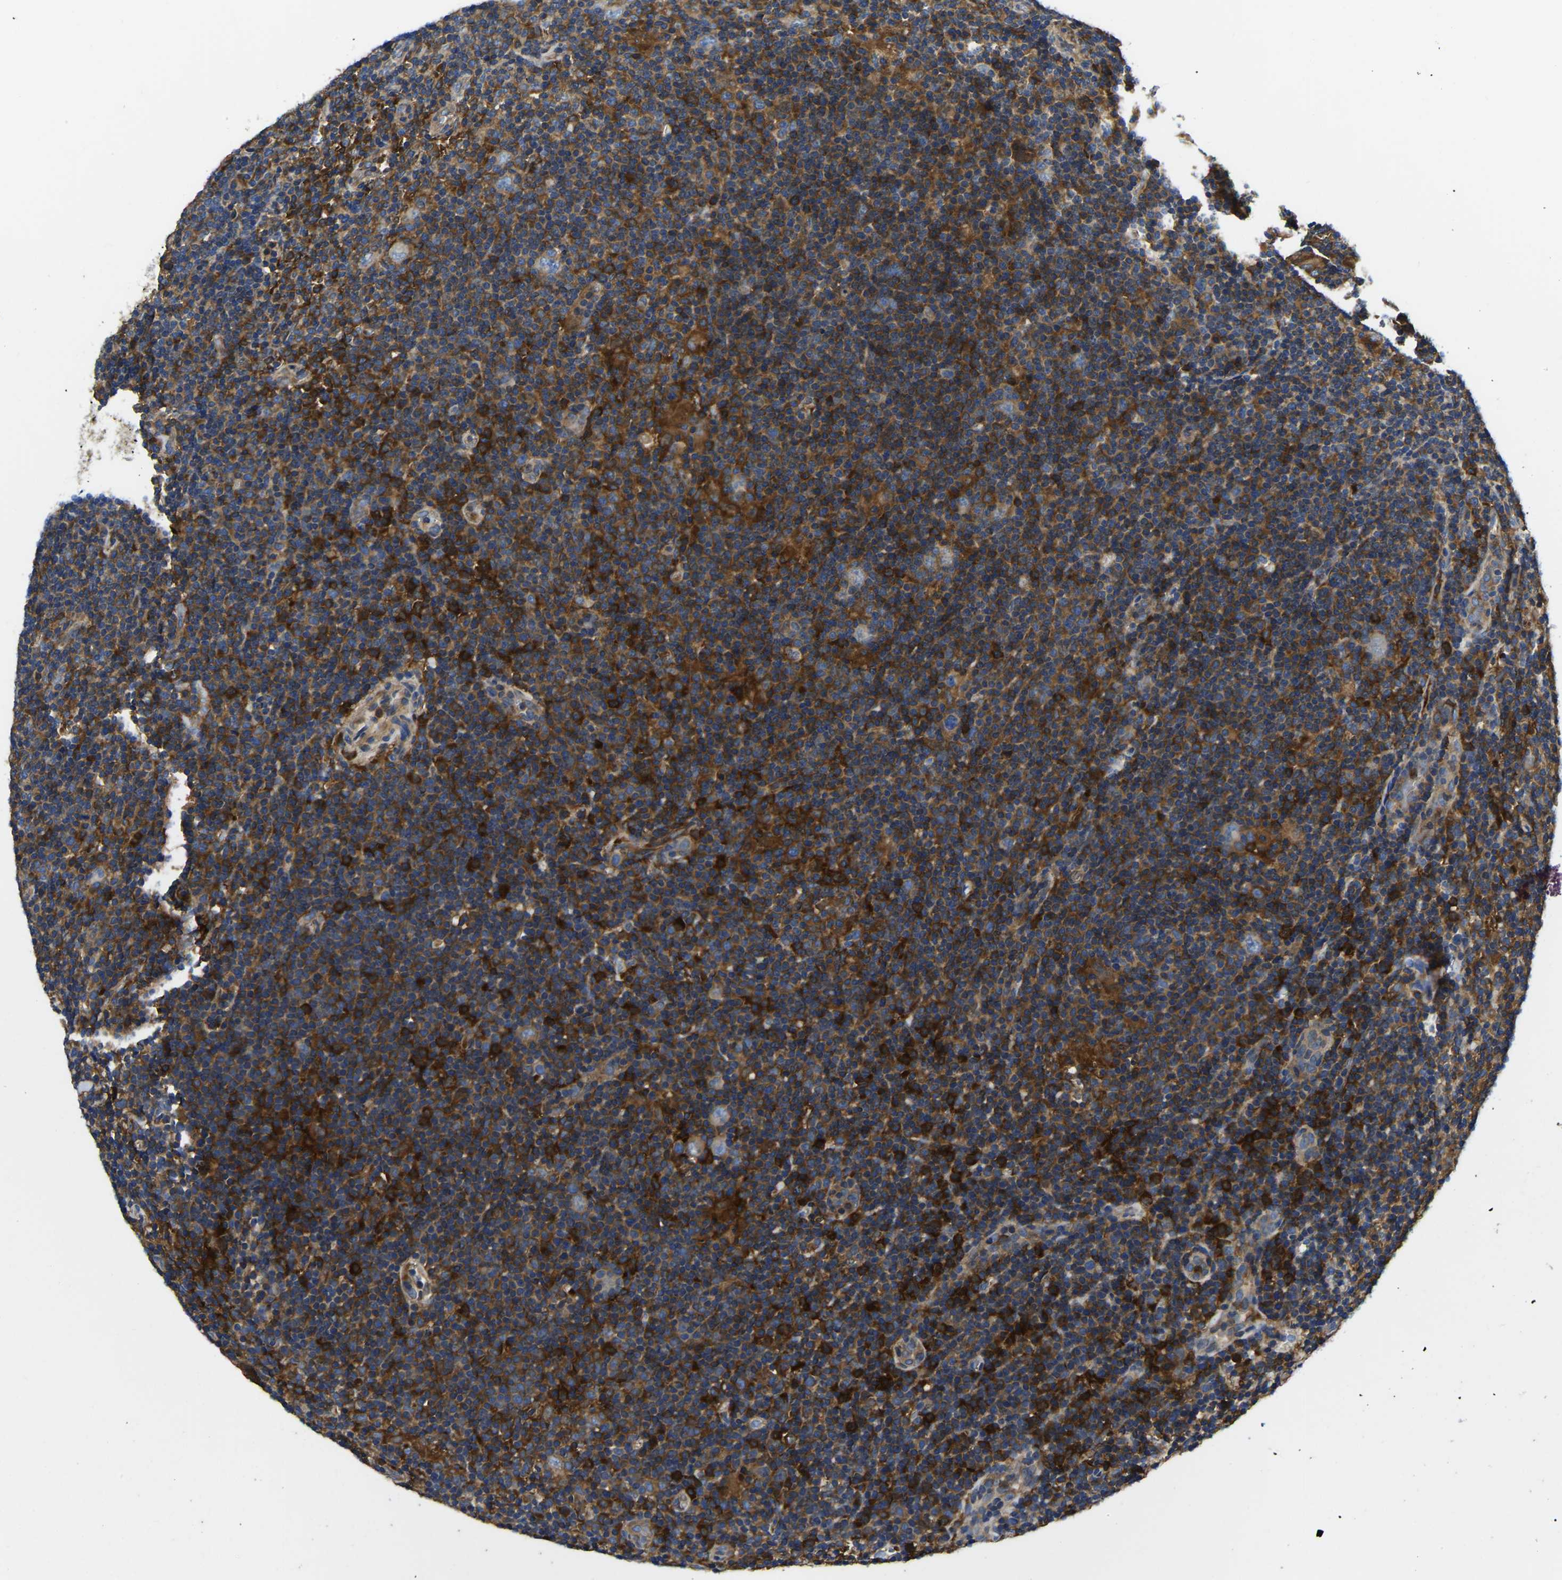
{"staining": {"intensity": "weak", "quantity": "<25%", "location": "cytoplasmic/membranous"}, "tissue": "lymphoma", "cell_type": "Tumor cells", "image_type": "cancer", "snomed": [{"axis": "morphology", "description": "Hodgkin's disease, NOS"}, {"axis": "topography", "description": "Lymph node"}], "caption": "A high-resolution micrograph shows IHC staining of lymphoma, which reveals no significant expression in tumor cells.", "gene": "STAT2", "patient": {"sex": "female", "age": 57}}